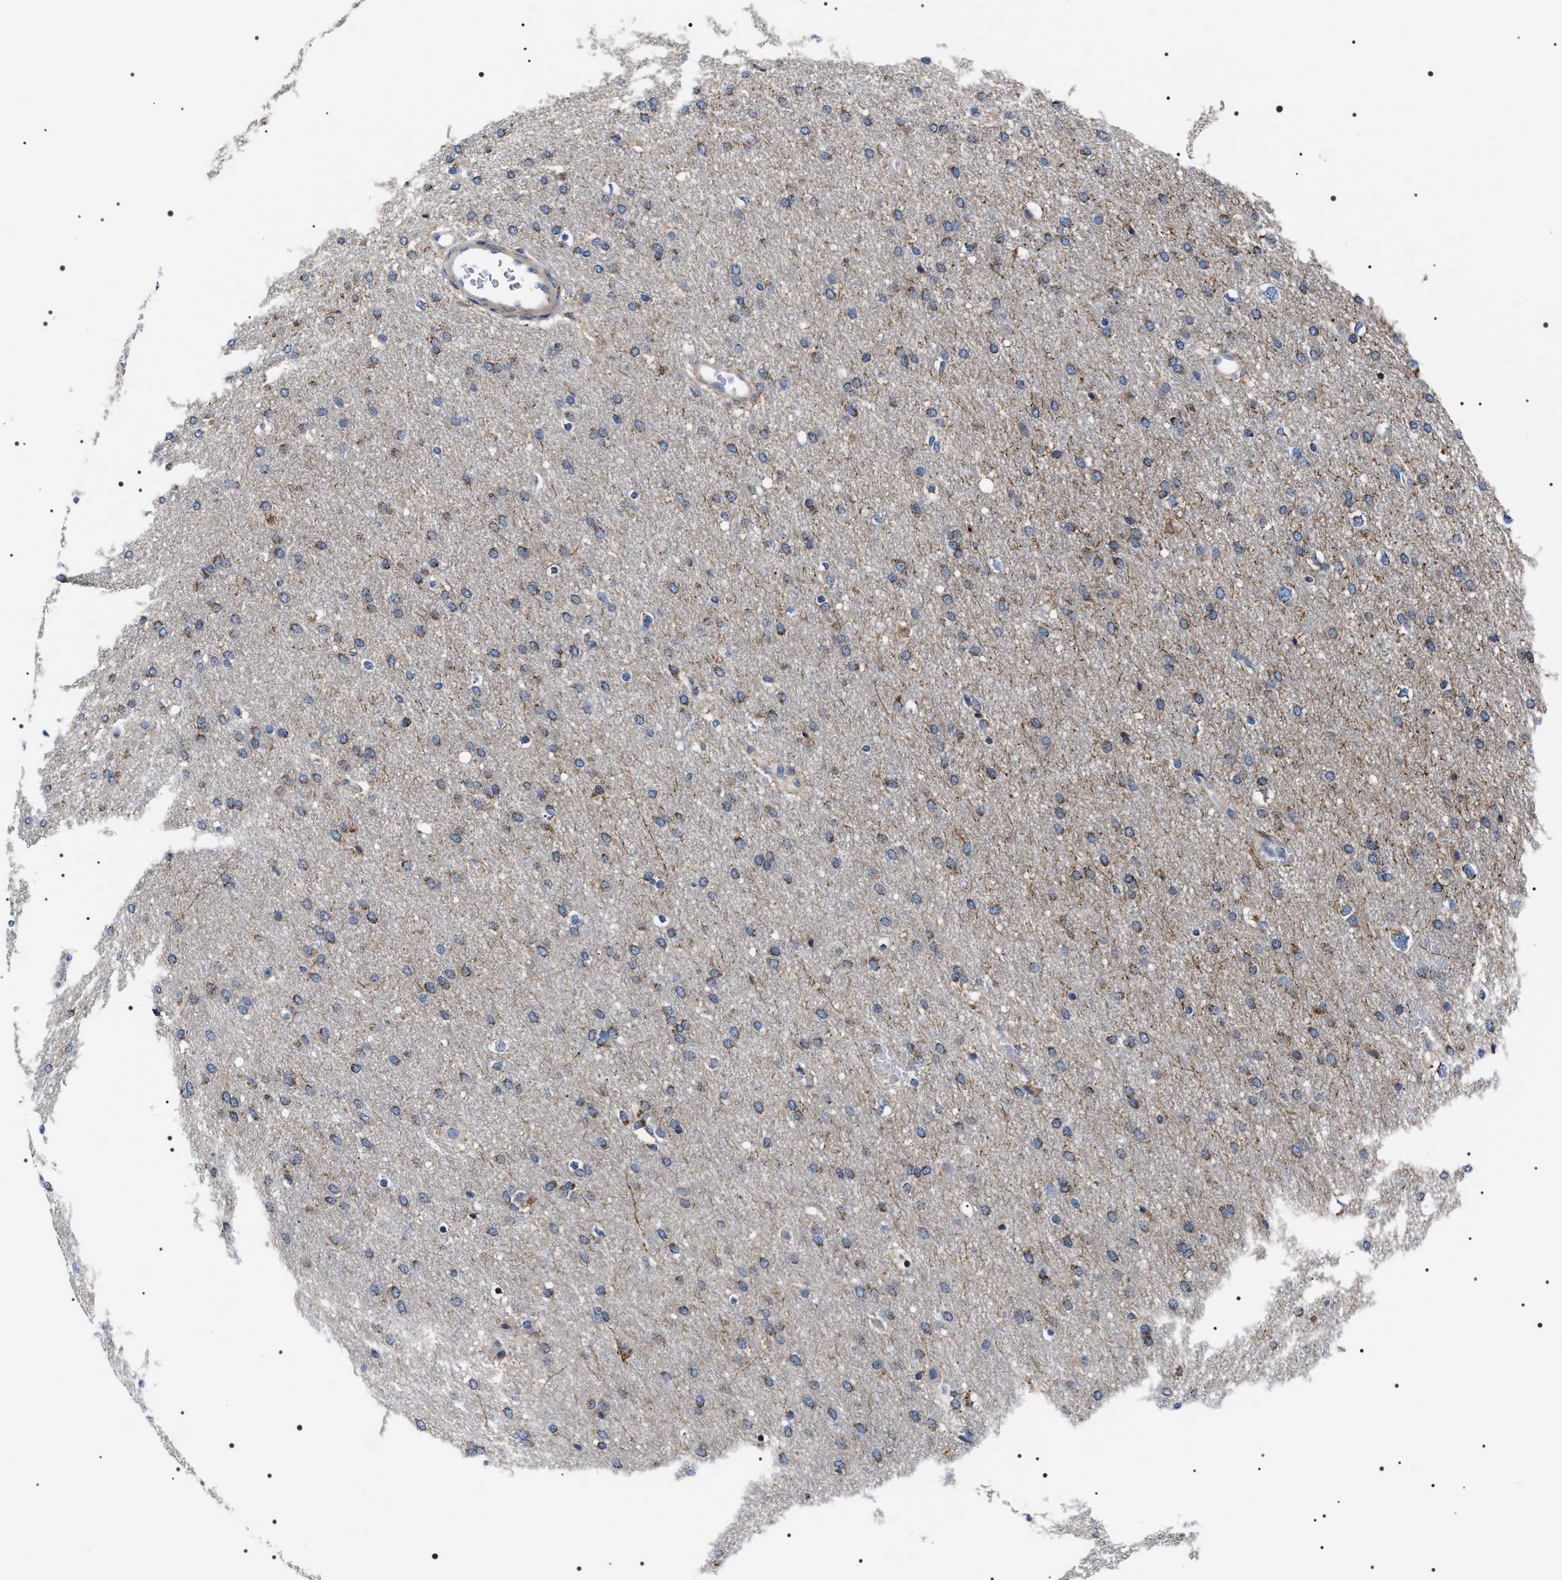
{"staining": {"intensity": "weak", "quantity": ">75%", "location": "cytoplasmic/membranous"}, "tissue": "glioma", "cell_type": "Tumor cells", "image_type": "cancer", "snomed": [{"axis": "morphology", "description": "Glioma, malignant, Low grade"}, {"axis": "topography", "description": "Brain"}], "caption": "Human malignant glioma (low-grade) stained with a protein marker exhibits weak staining in tumor cells.", "gene": "NTMT1", "patient": {"sex": "female", "age": 37}}